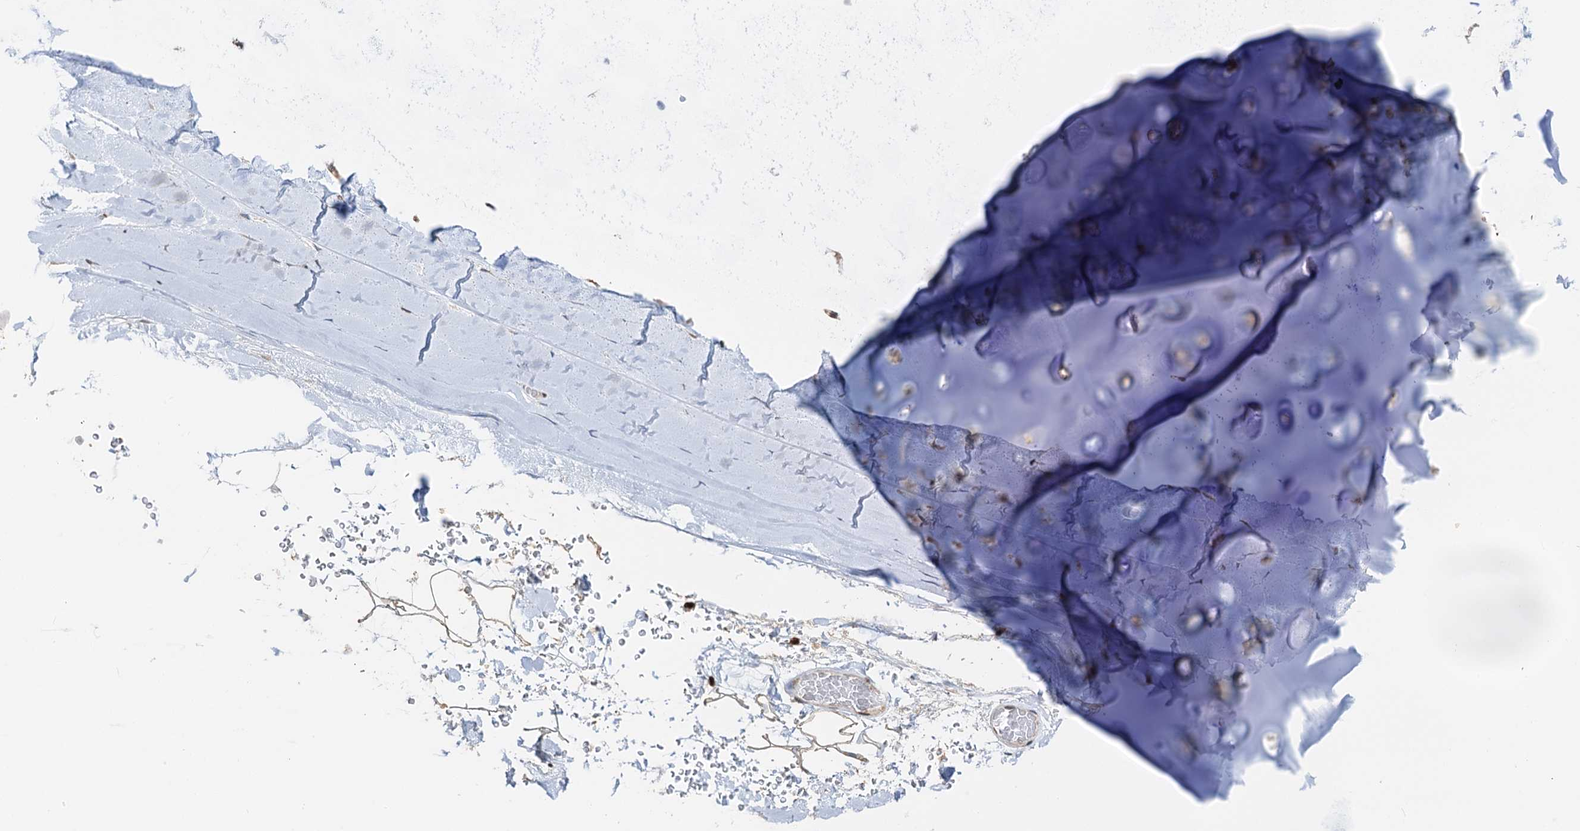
{"staining": {"intensity": "moderate", "quantity": "25%-75%", "location": "nuclear"}, "tissue": "adipose tissue", "cell_type": "Adipocytes", "image_type": "normal", "snomed": [{"axis": "morphology", "description": "Normal tissue, NOS"}, {"axis": "morphology", "description": "Squamous cell carcinoma, NOS"}, {"axis": "topography", "description": "Lymph node"}, {"axis": "topography", "description": "Bronchus"}, {"axis": "topography", "description": "Lung"}], "caption": "This histopathology image reveals immunohistochemistry (IHC) staining of unremarkable human adipose tissue, with medium moderate nuclear staining in about 25%-75% of adipocytes.", "gene": "ZC3H13", "patient": {"sex": "male", "age": 66}}